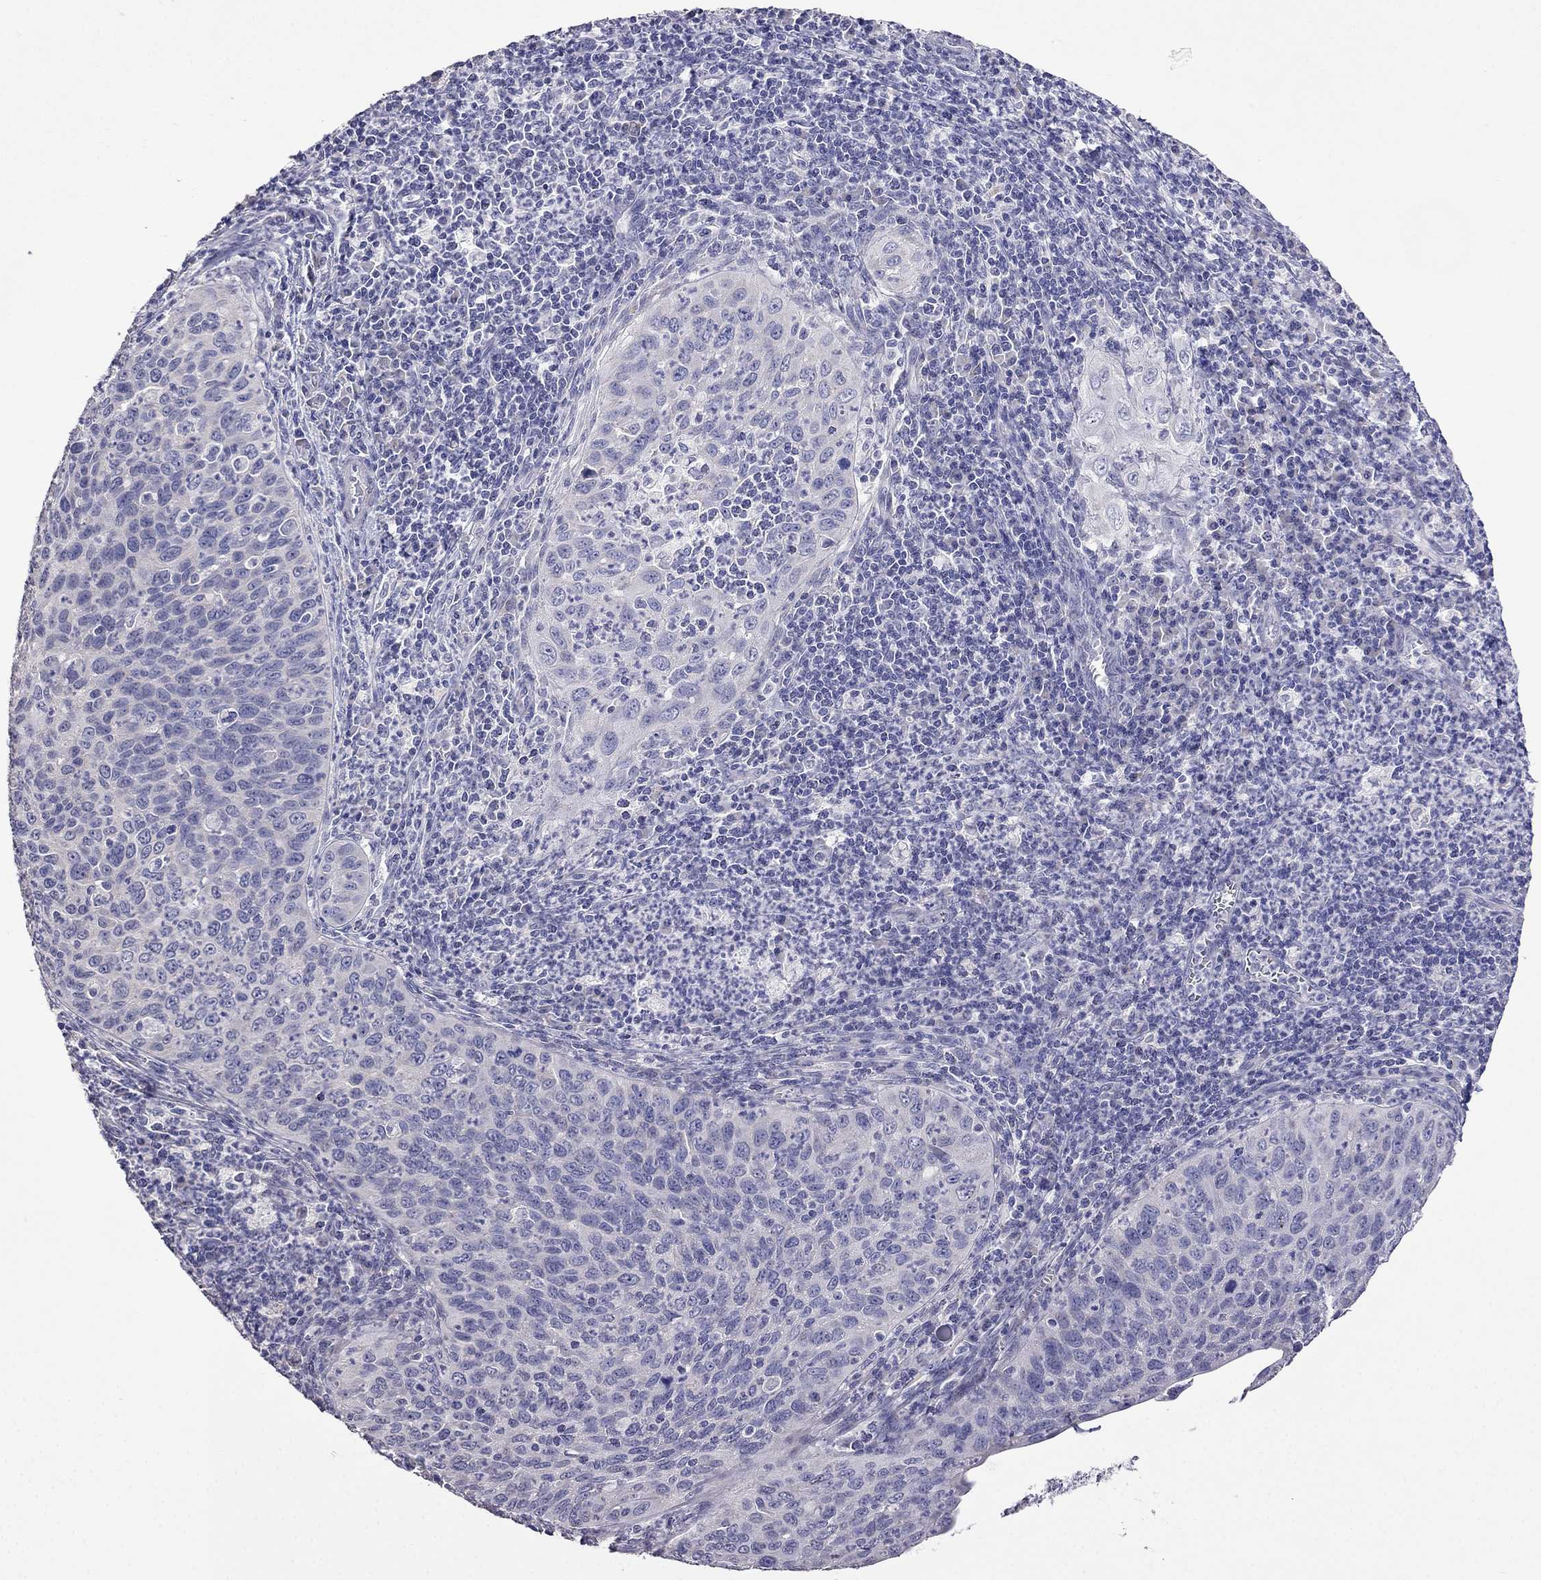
{"staining": {"intensity": "negative", "quantity": "none", "location": "none"}, "tissue": "cervical cancer", "cell_type": "Tumor cells", "image_type": "cancer", "snomed": [{"axis": "morphology", "description": "Squamous cell carcinoma, NOS"}, {"axis": "topography", "description": "Cervix"}], "caption": "A high-resolution histopathology image shows IHC staining of squamous cell carcinoma (cervical), which demonstrates no significant expression in tumor cells.", "gene": "AK5", "patient": {"sex": "female", "age": 26}}